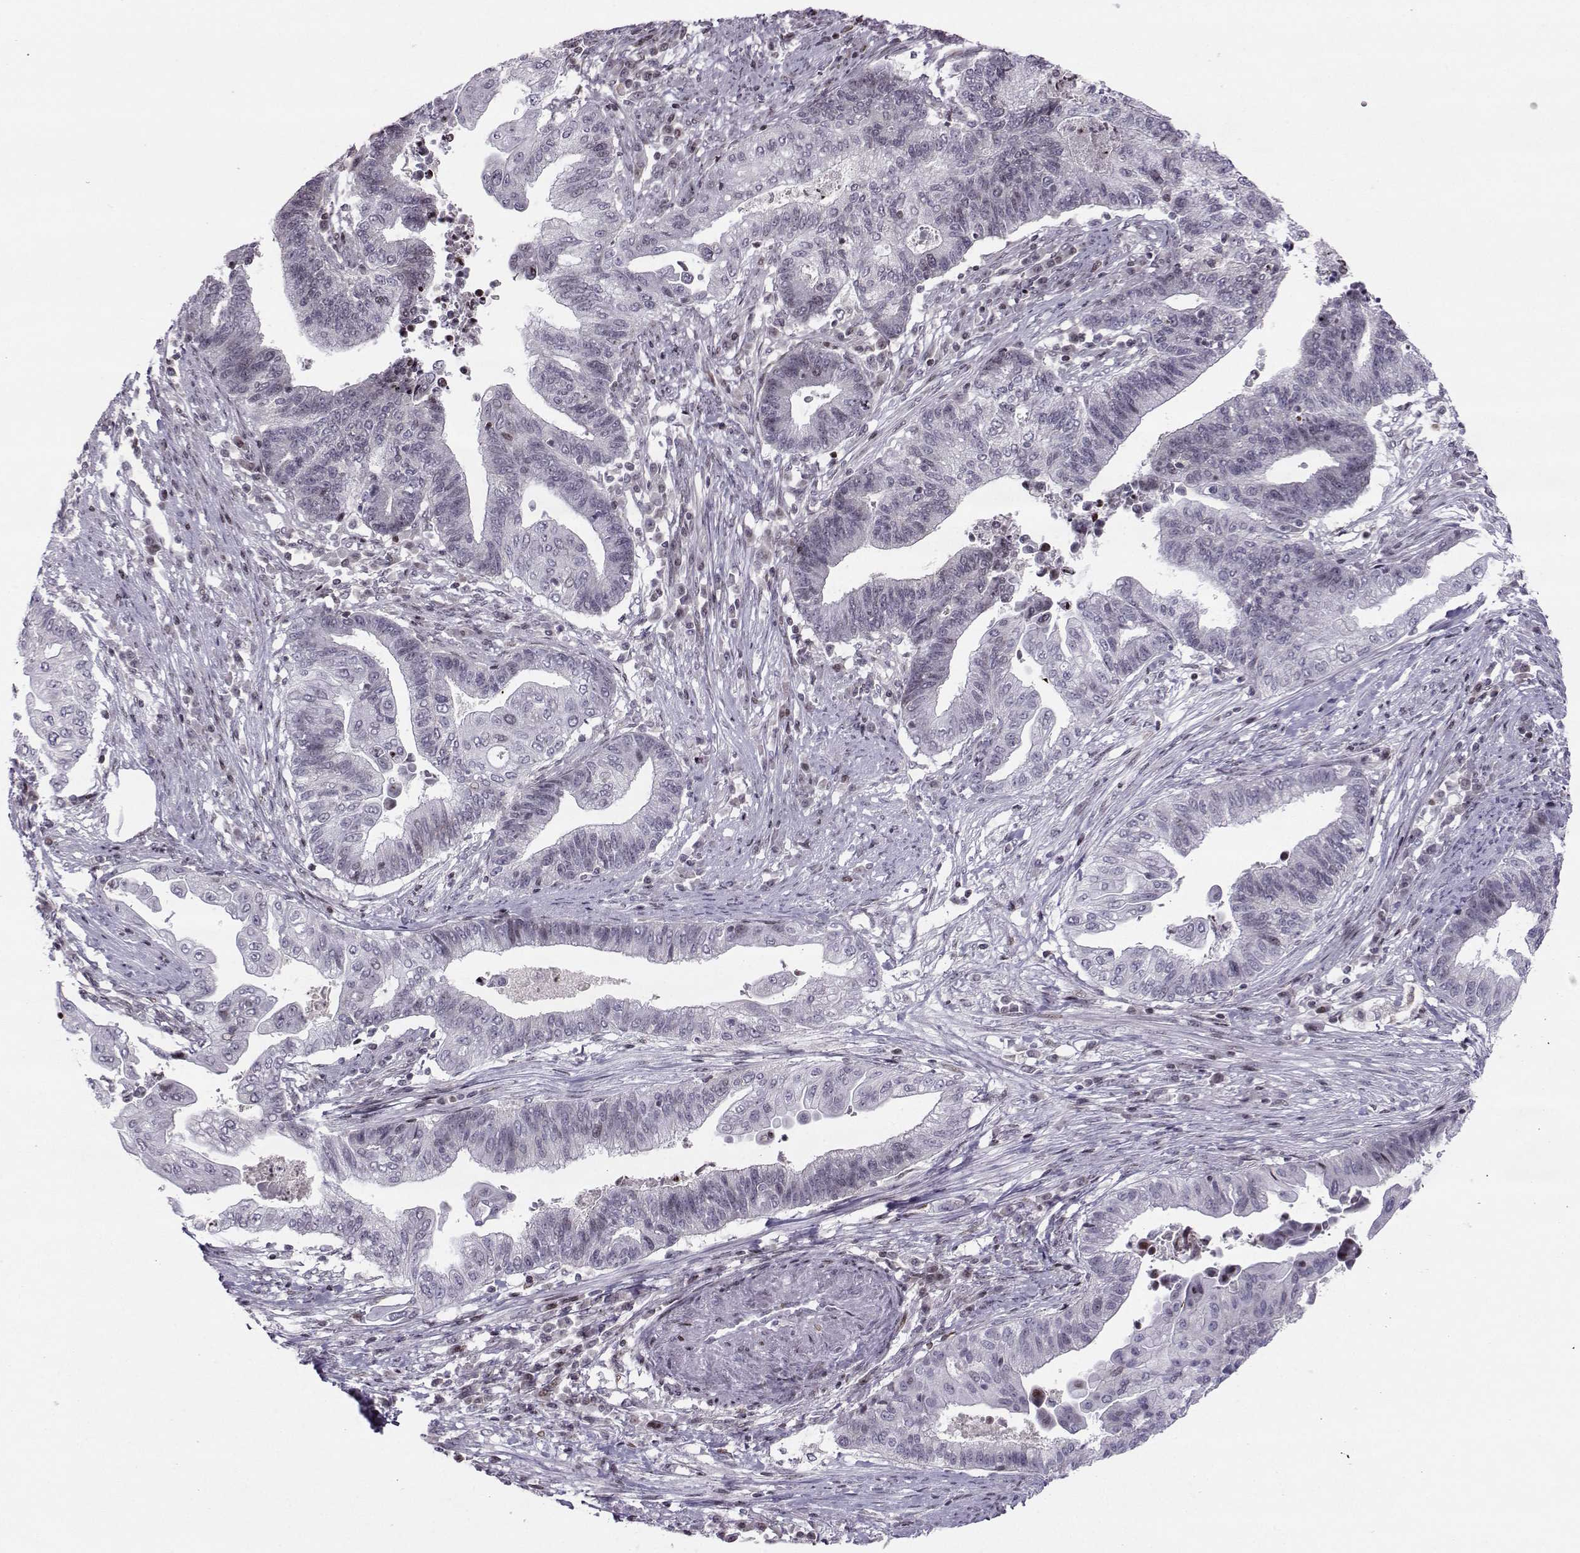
{"staining": {"intensity": "negative", "quantity": "none", "location": "none"}, "tissue": "endometrial cancer", "cell_type": "Tumor cells", "image_type": "cancer", "snomed": [{"axis": "morphology", "description": "Adenocarcinoma, NOS"}, {"axis": "topography", "description": "Uterus"}, {"axis": "topography", "description": "Endometrium"}], "caption": "Immunohistochemistry (IHC) photomicrograph of neoplastic tissue: endometrial cancer stained with DAB (3,3'-diaminobenzidine) reveals no significant protein expression in tumor cells.", "gene": "ZNF19", "patient": {"sex": "female", "age": 54}}